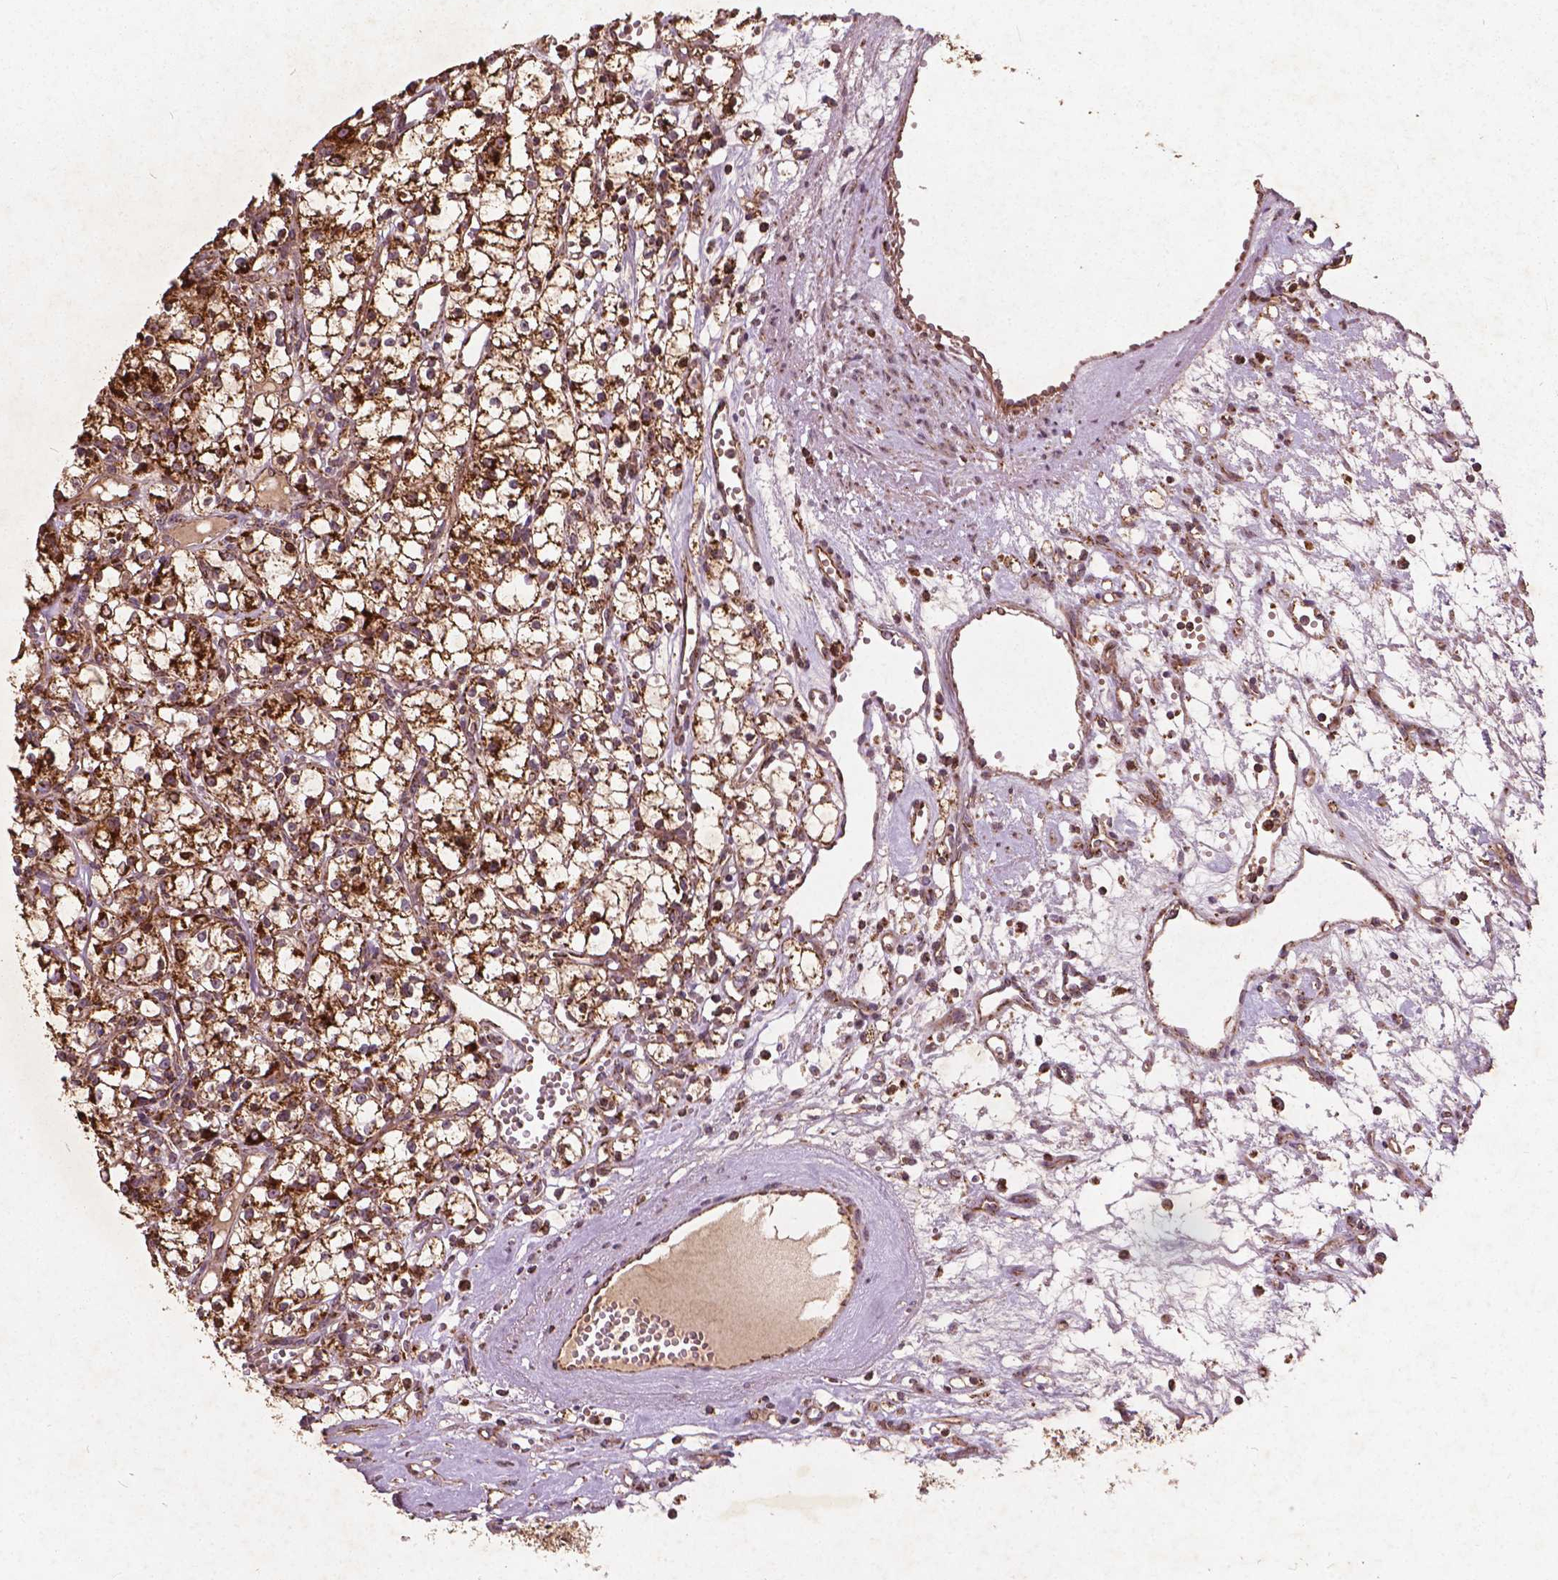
{"staining": {"intensity": "strong", "quantity": ">75%", "location": "cytoplasmic/membranous"}, "tissue": "renal cancer", "cell_type": "Tumor cells", "image_type": "cancer", "snomed": [{"axis": "morphology", "description": "Adenocarcinoma, NOS"}, {"axis": "topography", "description": "Kidney"}], "caption": "Protein expression analysis of human adenocarcinoma (renal) reveals strong cytoplasmic/membranous expression in about >75% of tumor cells.", "gene": "UBXN2A", "patient": {"sex": "female", "age": 59}}